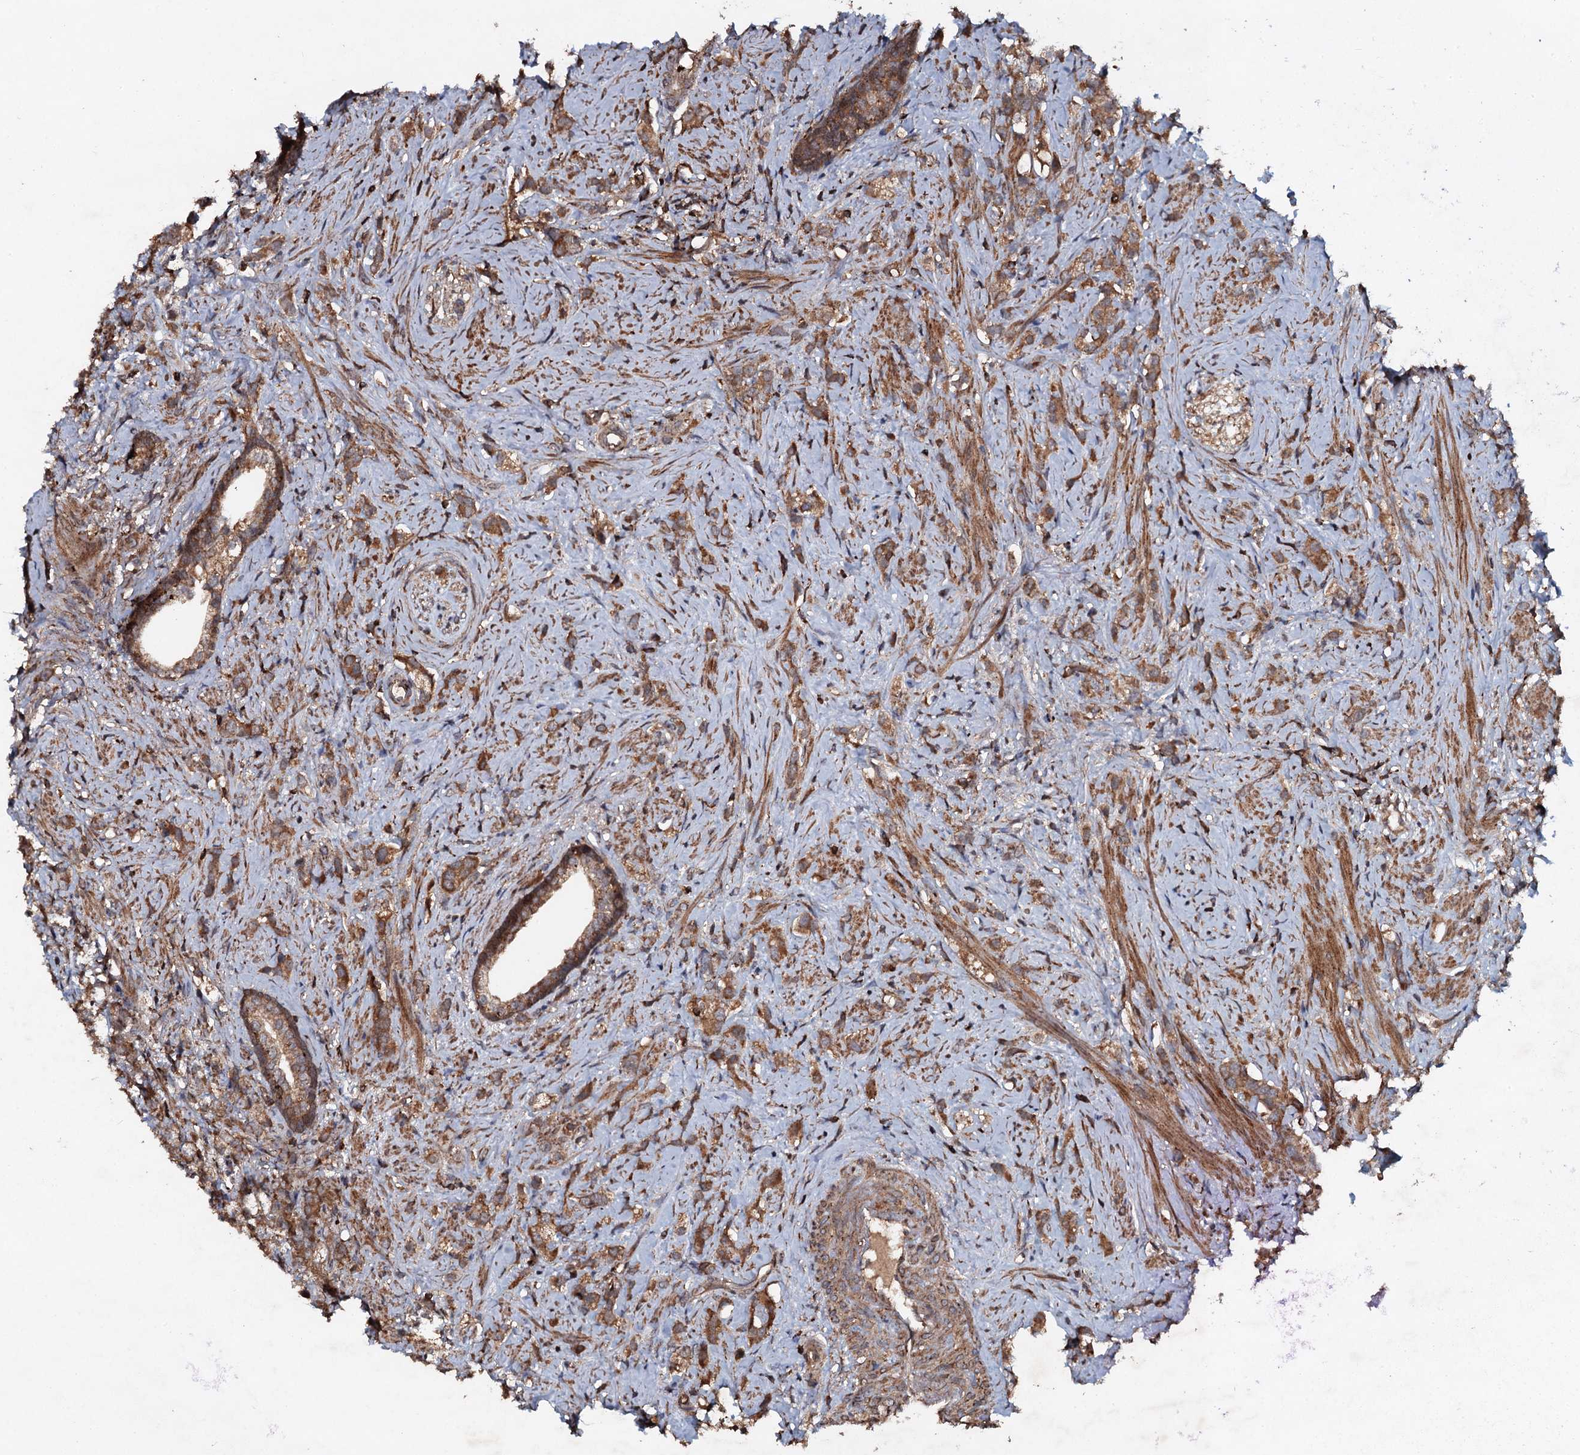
{"staining": {"intensity": "moderate", "quantity": ">75%", "location": "cytoplasmic/membranous"}, "tissue": "prostate cancer", "cell_type": "Tumor cells", "image_type": "cancer", "snomed": [{"axis": "morphology", "description": "Adenocarcinoma, High grade"}, {"axis": "topography", "description": "Prostate"}], "caption": "Moderate cytoplasmic/membranous expression is identified in about >75% of tumor cells in prostate cancer (adenocarcinoma (high-grade)). (DAB = brown stain, brightfield microscopy at high magnification).", "gene": "ADGRG3", "patient": {"sex": "male", "age": 63}}